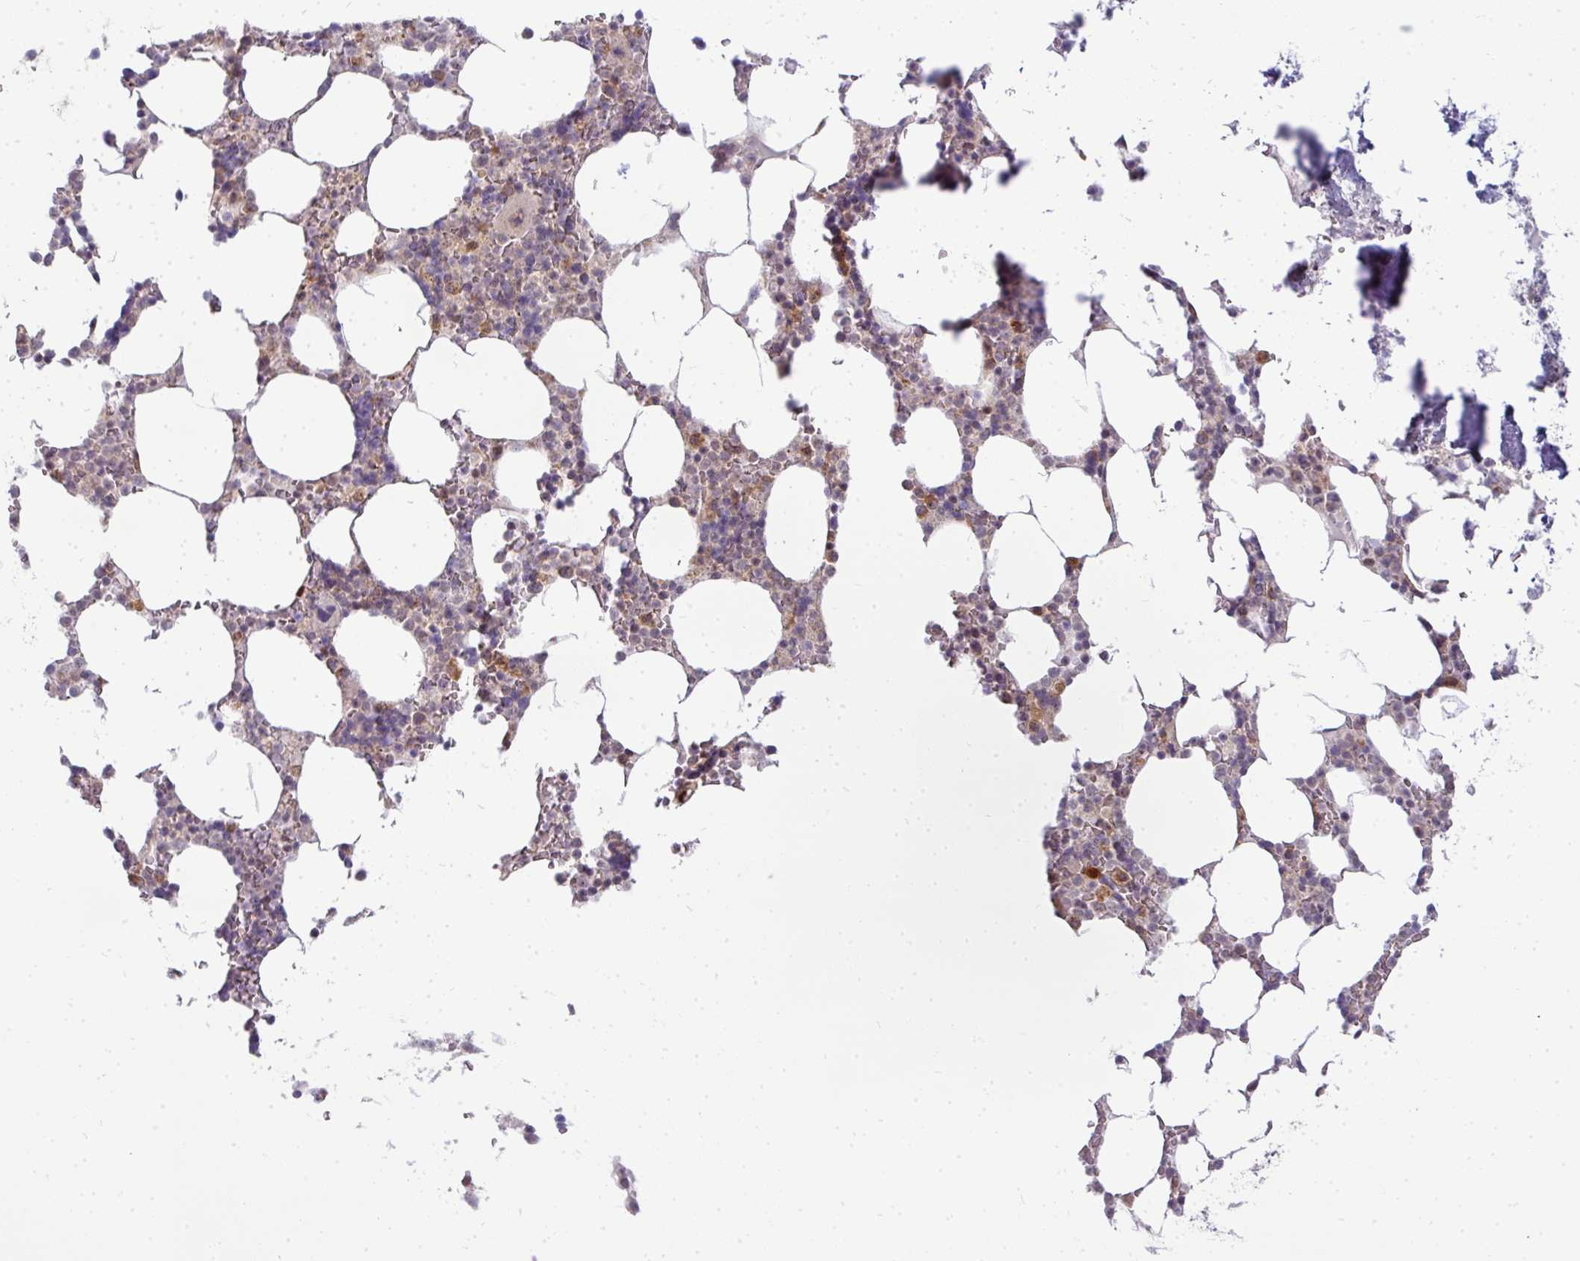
{"staining": {"intensity": "strong", "quantity": "<25%", "location": "nuclear"}, "tissue": "bone marrow", "cell_type": "Hematopoietic cells", "image_type": "normal", "snomed": [{"axis": "morphology", "description": "Normal tissue, NOS"}, {"axis": "topography", "description": "Bone marrow"}], "caption": "Immunohistochemical staining of unremarkable human bone marrow demonstrates strong nuclear protein staining in approximately <25% of hematopoietic cells. (DAB (3,3'-diaminobenzidine) IHC with brightfield microscopy, high magnification).", "gene": "MAZ", "patient": {"sex": "male", "age": 64}}